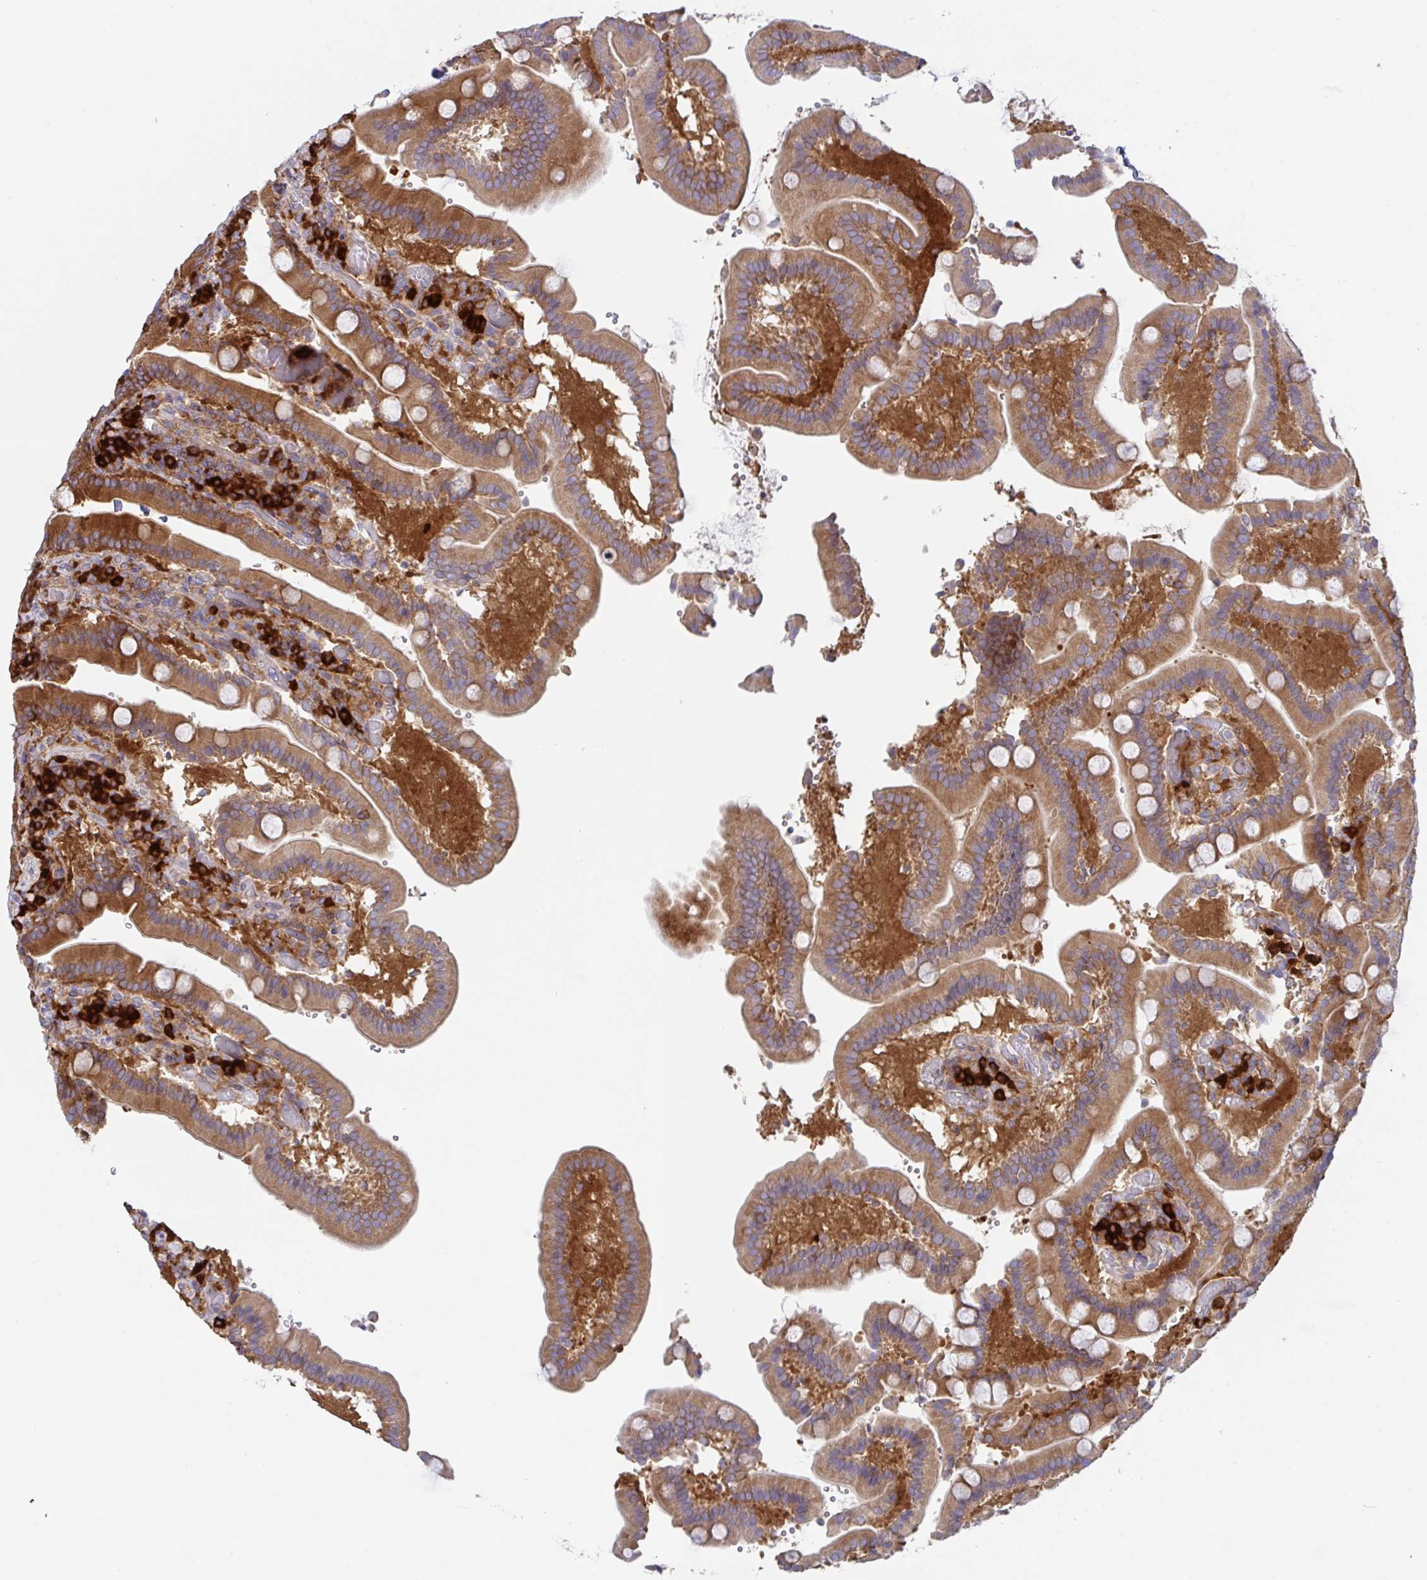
{"staining": {"intensity": "strong", "quantity": "25%-75%", "location": "cytoplasmic/membranous"}, "tissue": "duodenum", "cell_type": "Glandular cells", "image_type": "normal", "snomed": [{"axis": "morphology", "description": "Normal tissue, NOS"}, {"axis": "topography", "description": "Duodenum"}], "caption": "The micrograph shows immunohistochemical staining of normal duodenum. There is strong cytoplasmic/membranous staining is appreciated in approximately 25%-75% of glandular cells.", "gene": "YARS2", "patient": {"sex": "female", "age": 62}}